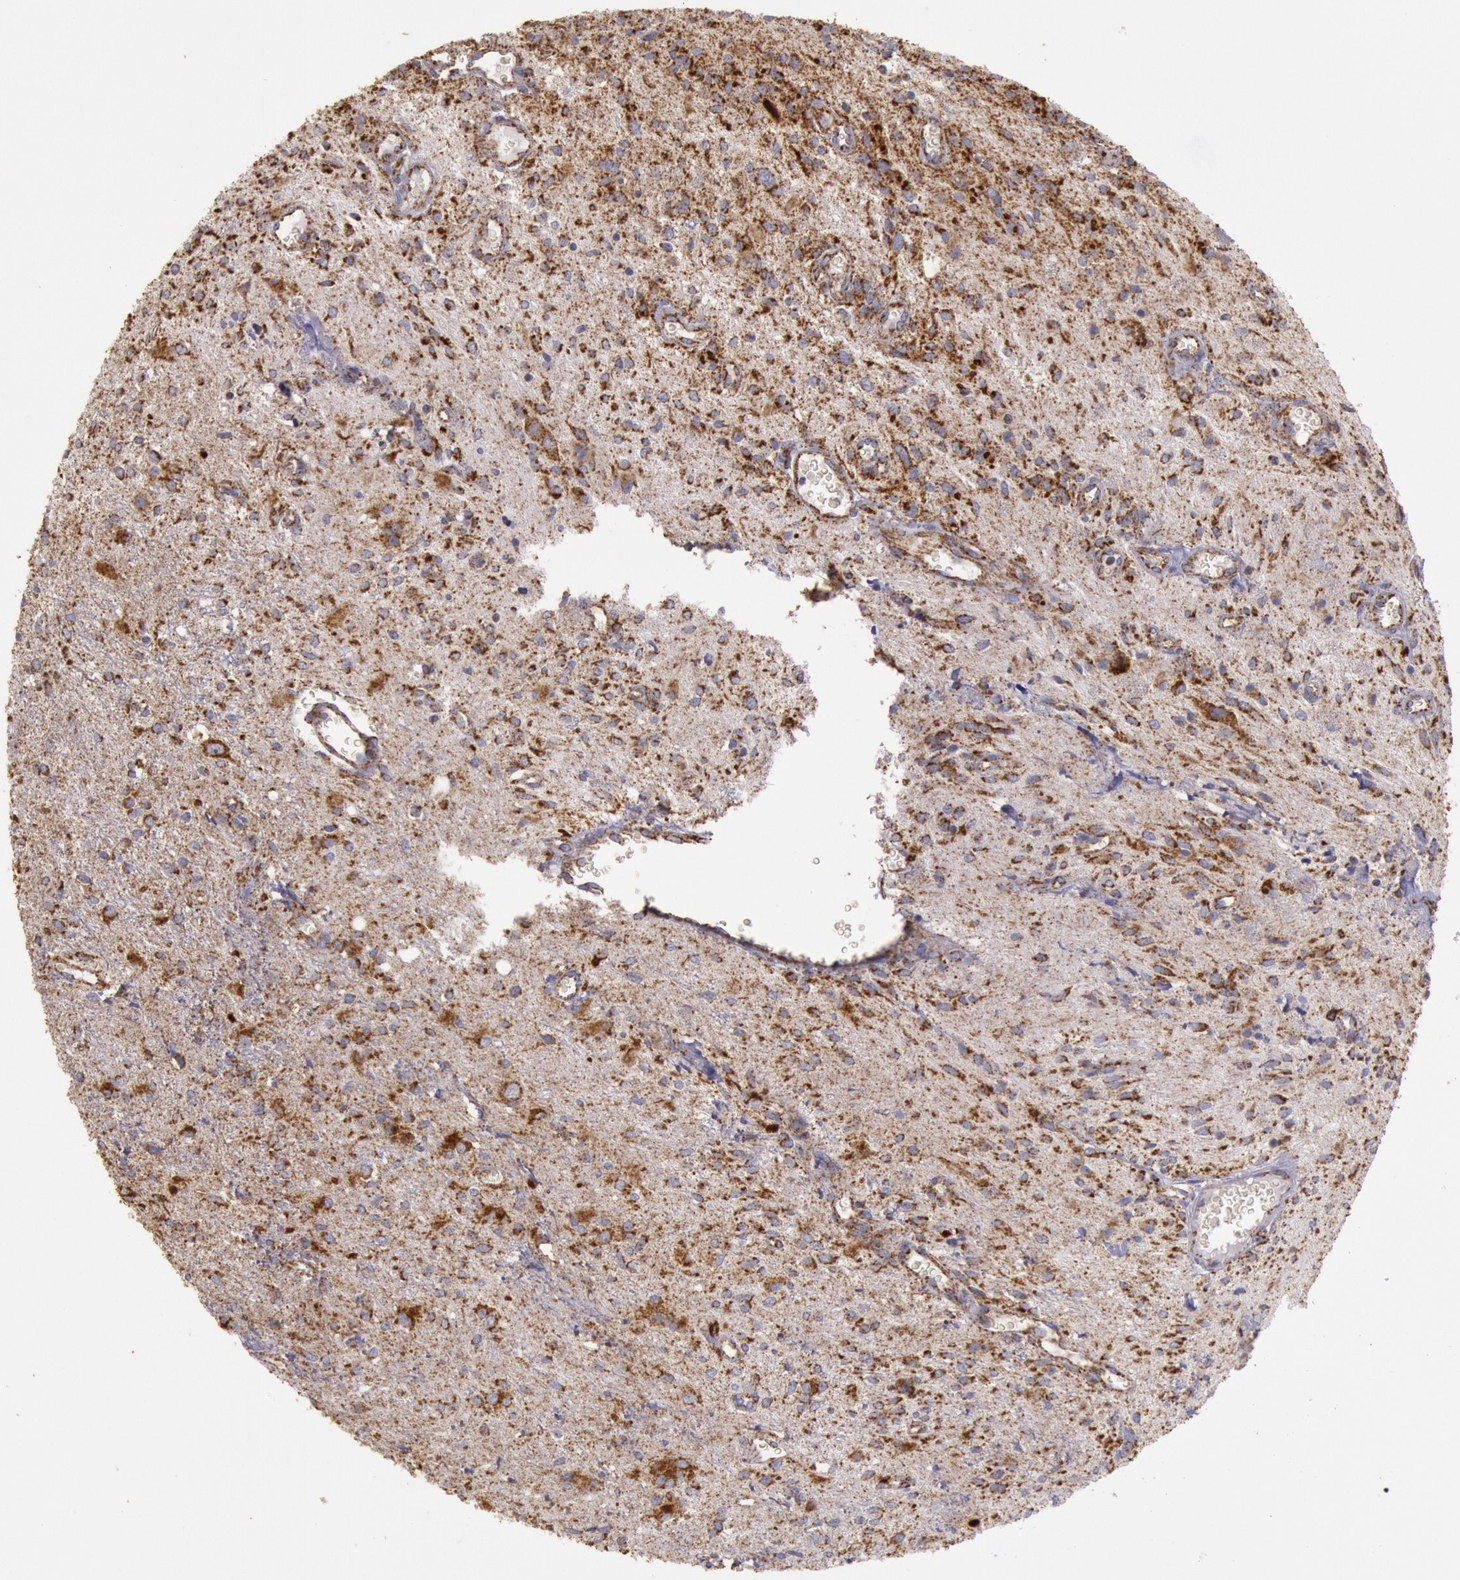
{"staining": {"intensity": "moderate", "quantity": "25%-75%", "location": "cytoplasmic/membranous"}, "tissue": "glioma", "cell_type": "Tumor cells", "image_type": "cancer", "snomed": [{"axis": "morphology", "description": "Glioma, malignant, Low grade"}, {"axis": "topography", "description": "Brain"}], "caption": "Moderate cytoplasmic/membranous protein expression is appreciated in about 25%-75% of tumor cells in glioma.", "gene": "CYC1", "patient": {"sex": "female", "age": 15}}